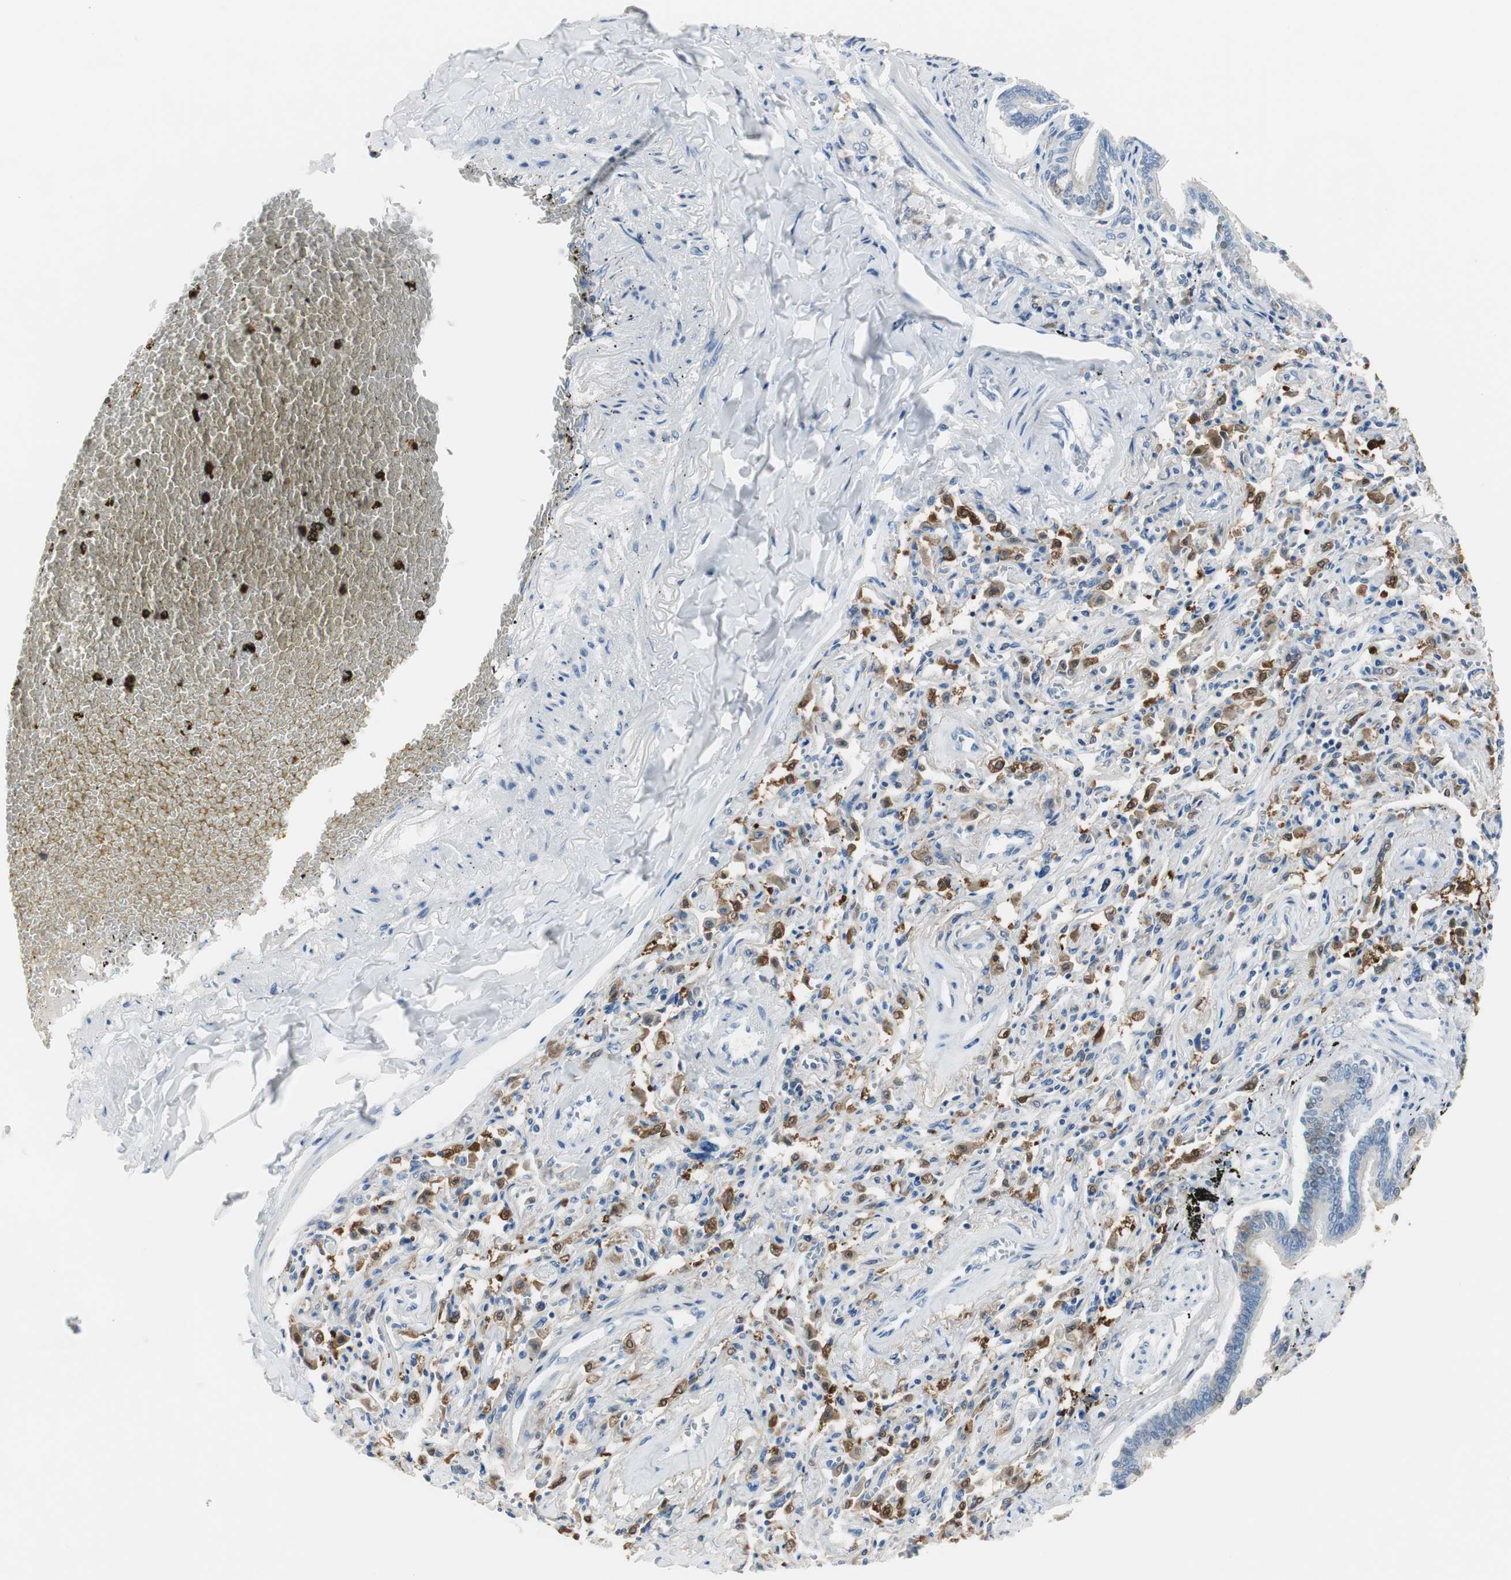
{"staining": {"intensity": "negative", "quantity": "none", "location": "none"}, "tissue": "bronchus", "cell_type": "Respiratory epithelial cells", "image_type": "normal", "snomed": [{"axis": "morphology", "description": "Normal tissue, NOS"}, {"axis": "topography", "description": "Lung"}], "caption": "The histopathology image exhibits no staining of respiratory epithelial cells in normal bronchus. (Stains: DAB (3,3'-diaminobenzidine) IHC with hematoxylin counter stain, Microscopy: brightfield microscopy at high magnification).", "gene": "FBP1", "patient": {"sex": "male", "age": 64}}